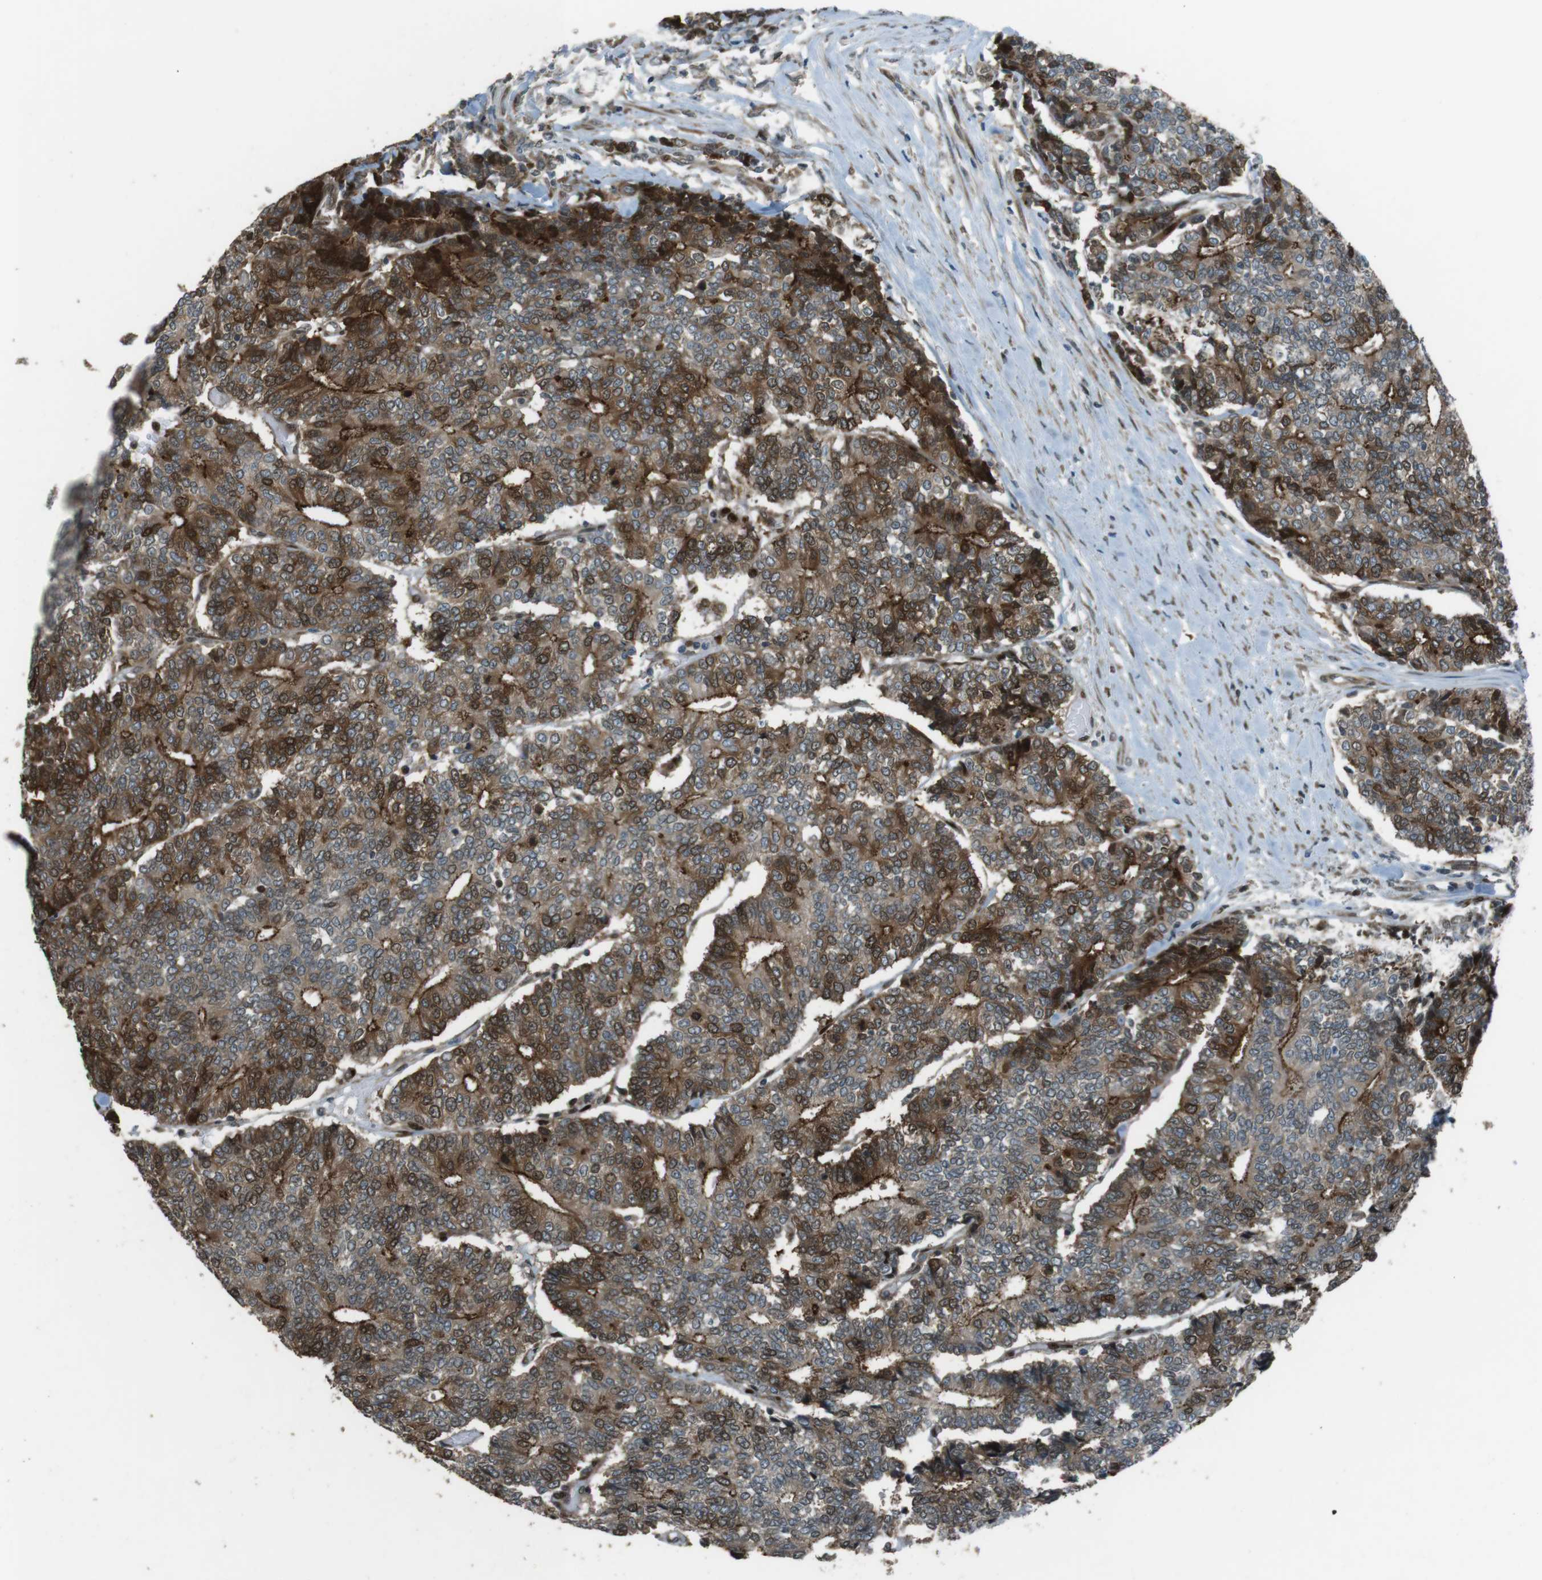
{"staining": {"intensity": "strong", "quantity": "25%-75%", "location": "cytoplasmic/membranous,nuclear"}, "tissue": "prostate cancer", "cell_type": "Tumor cells", "image_type": "cancer", "snomed": [{"axis": "morphology", "description": "Normal tissue, NOS"}, {"axis": "morphology", "description": "Adenocarcinoma, High grade"}, {"axis": "topography", "description": "Prostate"}, {"axis": "topography", "description": "Seminal veicle"}], "caption": "Approximately 25%-75% of tumor cells in human prostate cancer reveal strong cytoplasmic/membranous and nuclear protein positivity as visualized by brown immunohistochemical staining.", "gene": "ZNF330", "patient": {"sex": "male", "age": 55}}